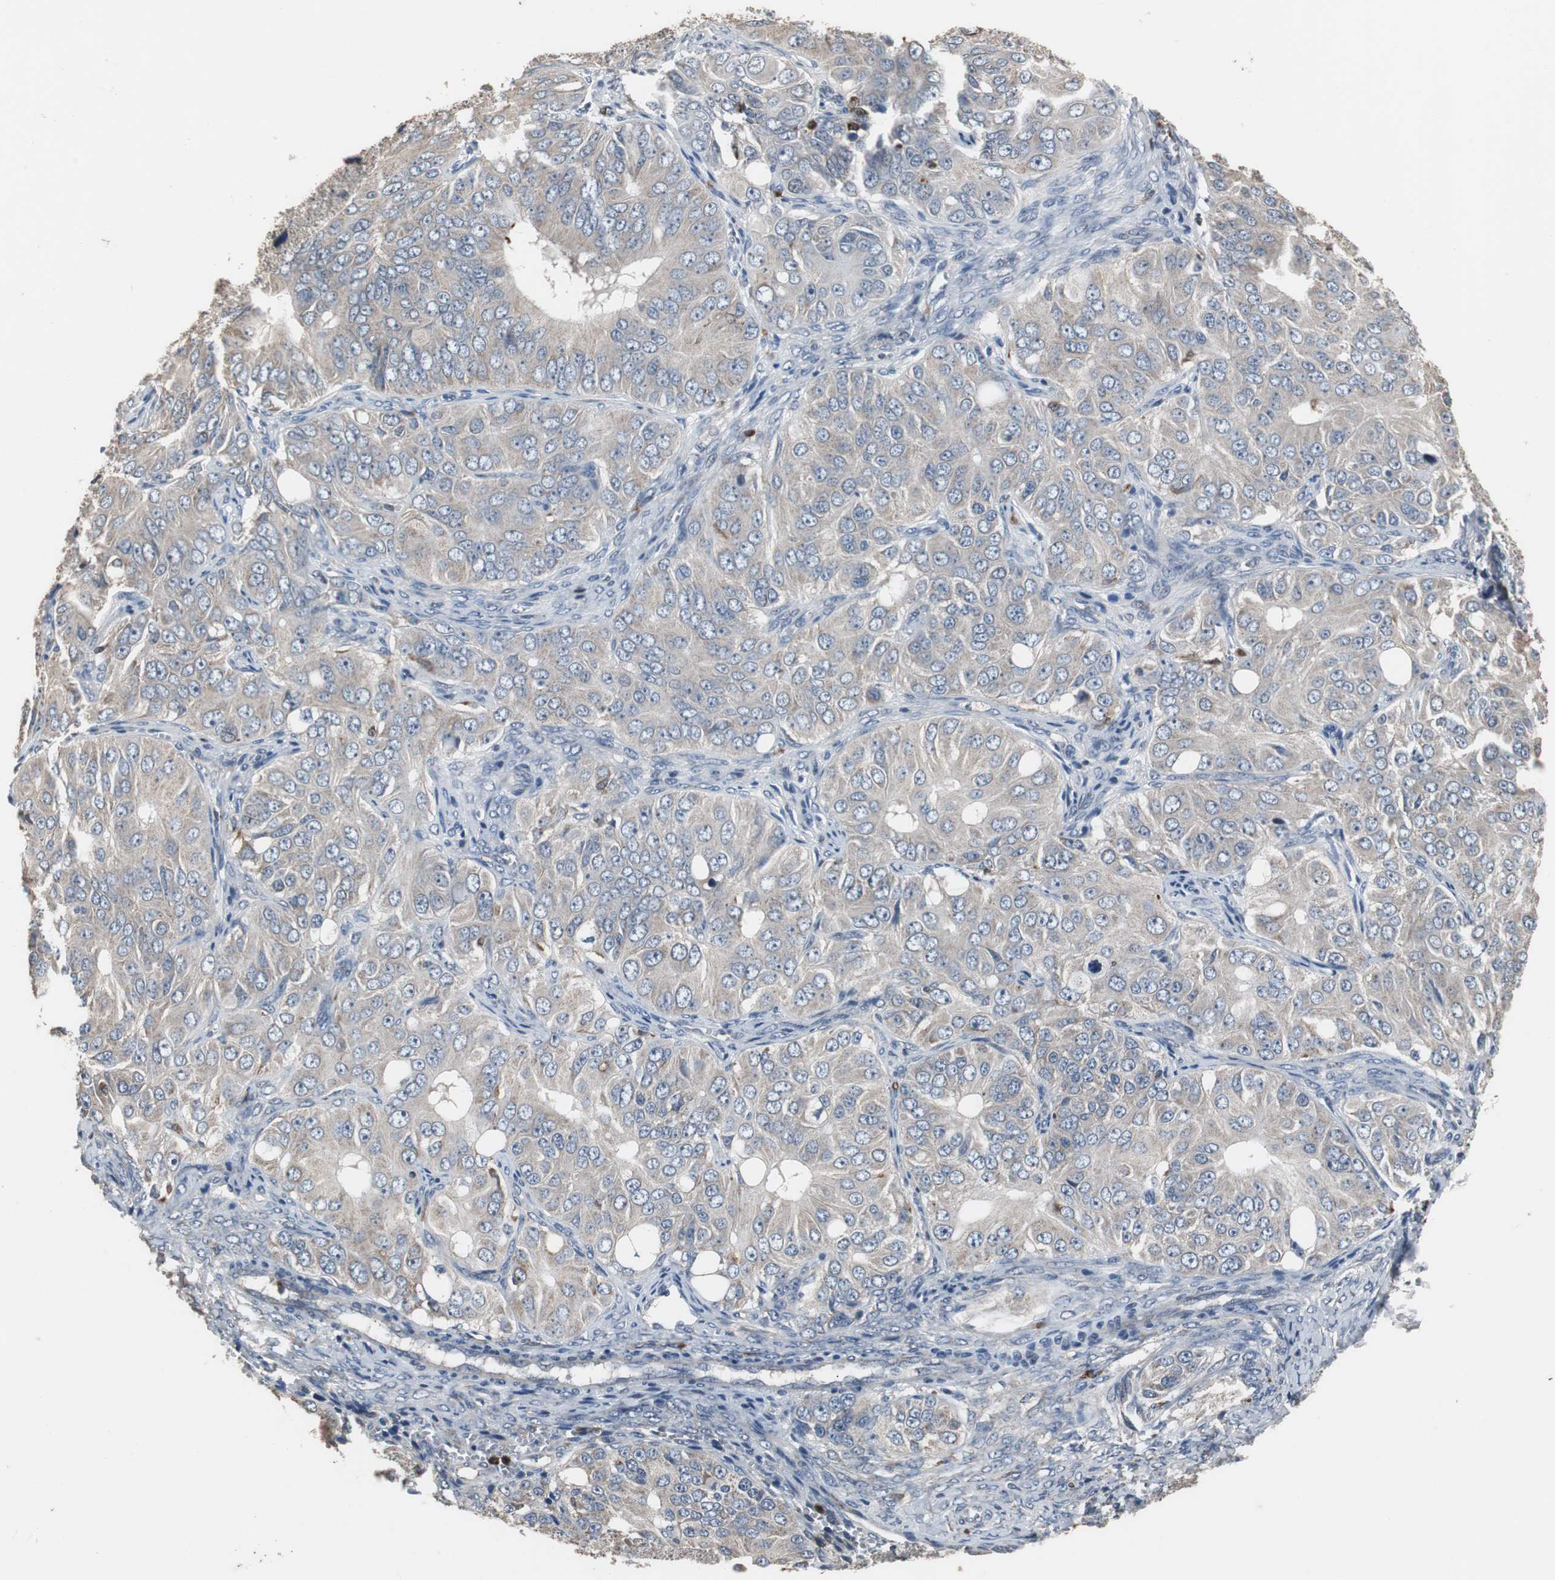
{"staining": {"intensity": "weak", "quantity": ">75%", "location": "cytoplasmic/membranous"}, "tissue": "ovarian cancer", "cell_type": "Tumor cells", "image_type": "cancer", "snomed": [{"axis": "morphology", "description": "Carcinoma, endometroid"}, {"axis": "topography", "description": "Ovary"}], "caption": "A high-resolution histopathology image shows immunohistochemistry (IHC) staining of ovarian cancer, which reveals weak cytoplasmic/membranous expression in about >75% of tumor cells.", "gene": "NCF2", "patient": {"sex": "female", "age": 51}}